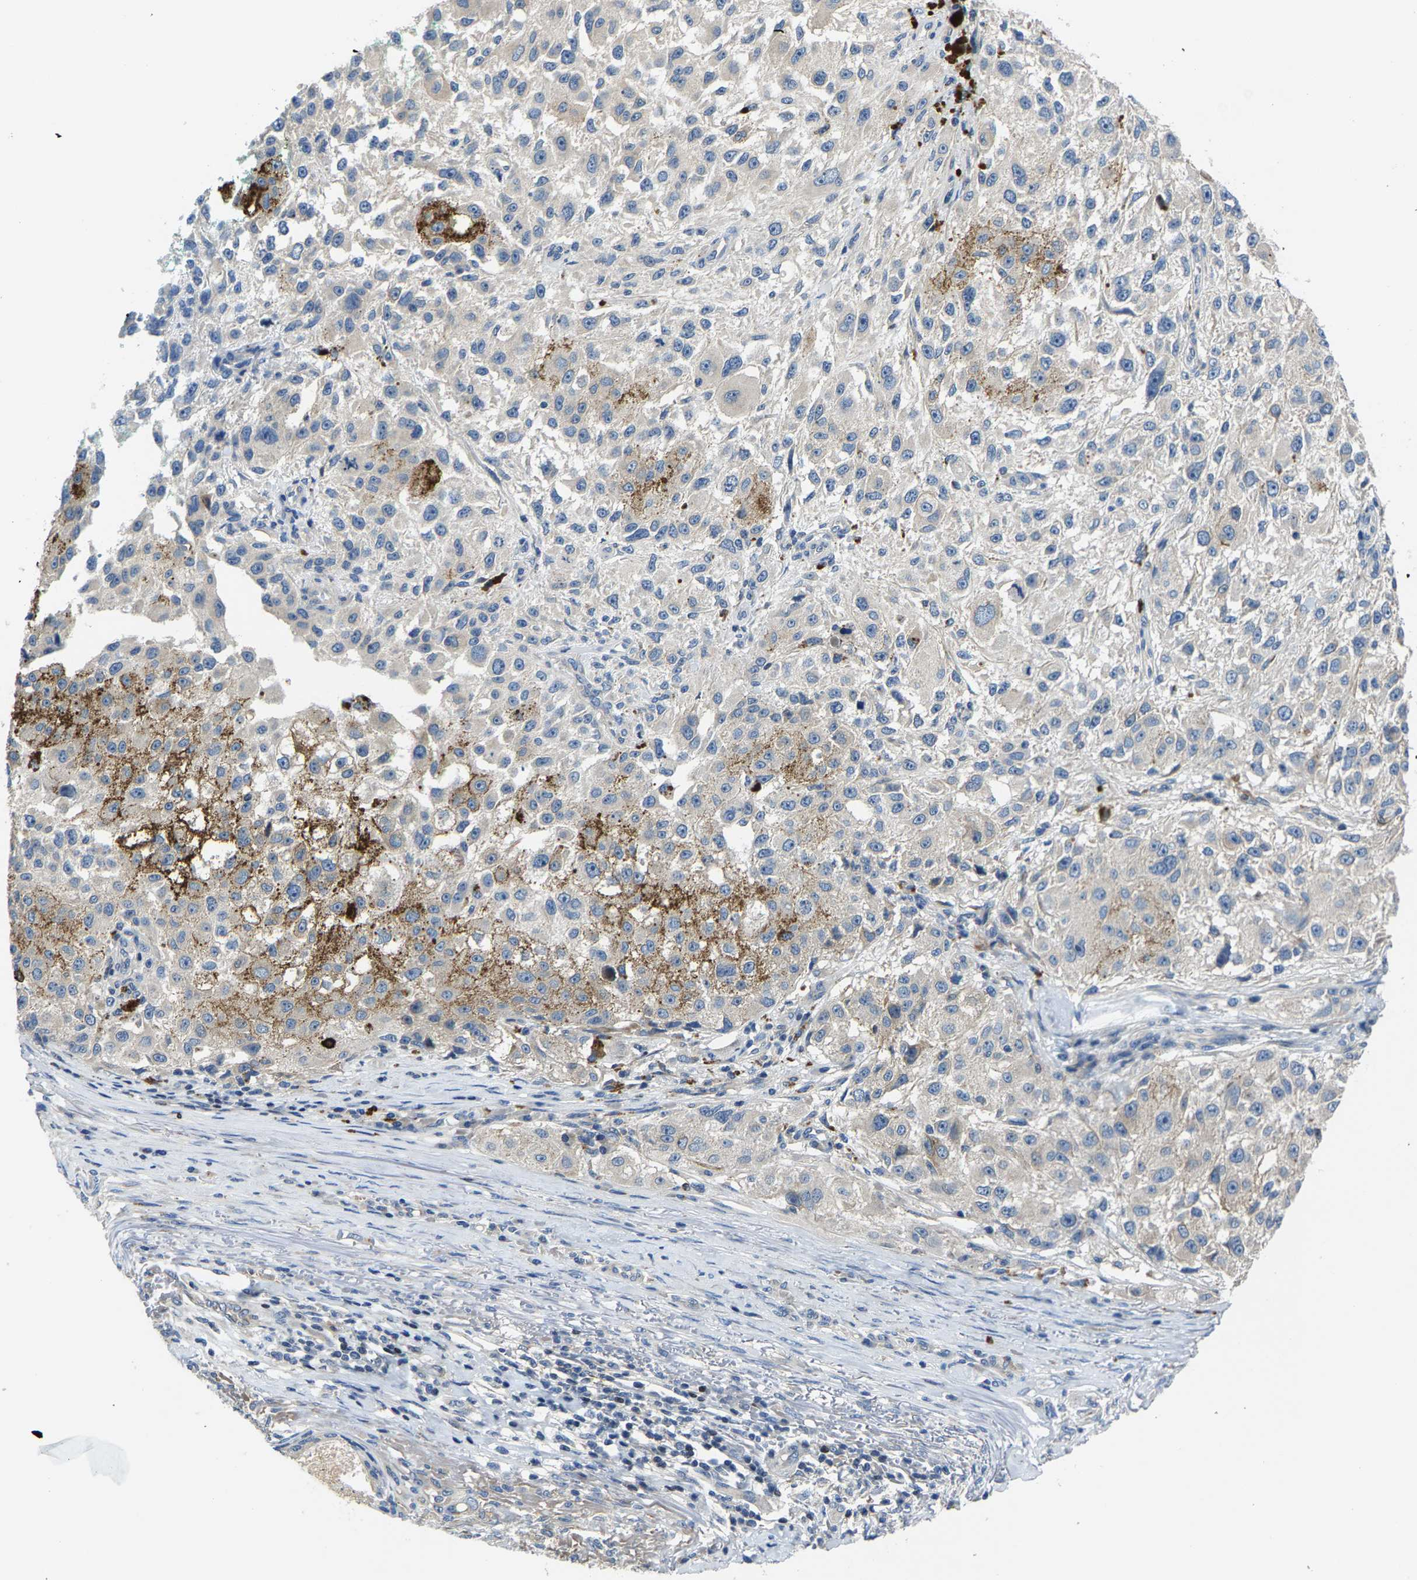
{"staining": {"intensity": "negative", "quantity": "none", "location": "none"}, "tissue": "melanoma", "cell_type": "Tumor cells", "image_type": "cancer", "snomed": [{"axis": "morphology", "description": "Necrosis, NOS"}, {"axis": "morphology", "description": "Malignant melanoma, NOS"}, {"axis": "topography", "description": "Skin"}], "caption": "Immunohistochemistry (IHC) micrograph of human malignant melanoma stained for a protein (brown), which reveals no positivity in tumor cells.", "gene": "AGBL3", "patient": {"sex": "female", "age": 87}}